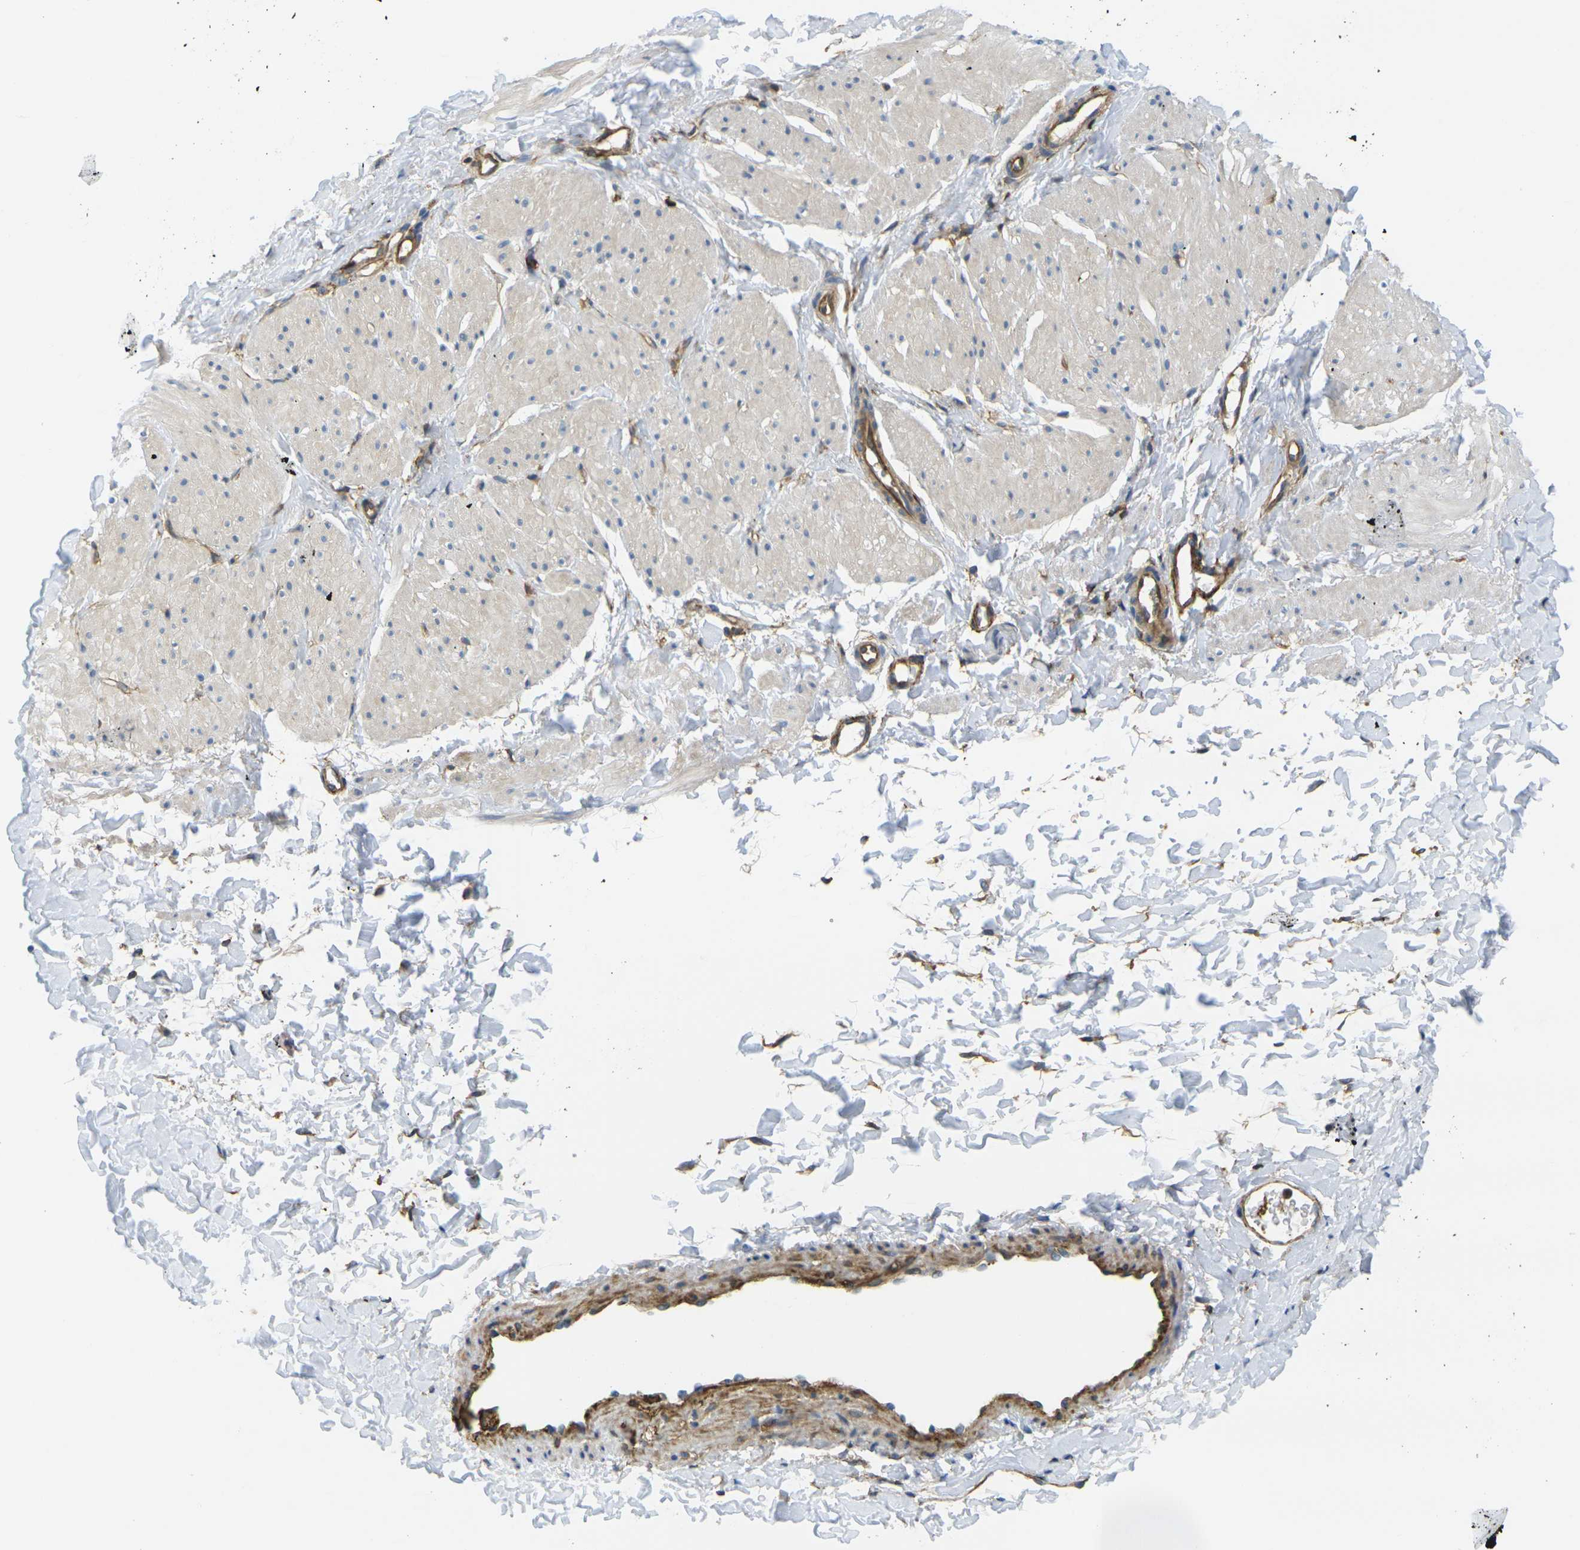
{"staining": {"intensity": "weak", "quantity": "<25%", "location": "cytoplasmic/membranous"}, "tissue": "smooth muscle", "cell_type": "Smooth muscle cells", "image_type": "normal", "snomed": [{"axis": "morphology", "description": "Normal tissue, NOS"}, {"axis": "topography", "description": "Smooth muscle"}], "caption": "Immunohistochemistry (IHC) histopathology image of benign smooth muscle: human smooth muscle stained with DAB demonstrates no significant protein positivity in smooth muscle cells.", "gene": "LASP1", "patient": {"sex": "male", "age": 16}}